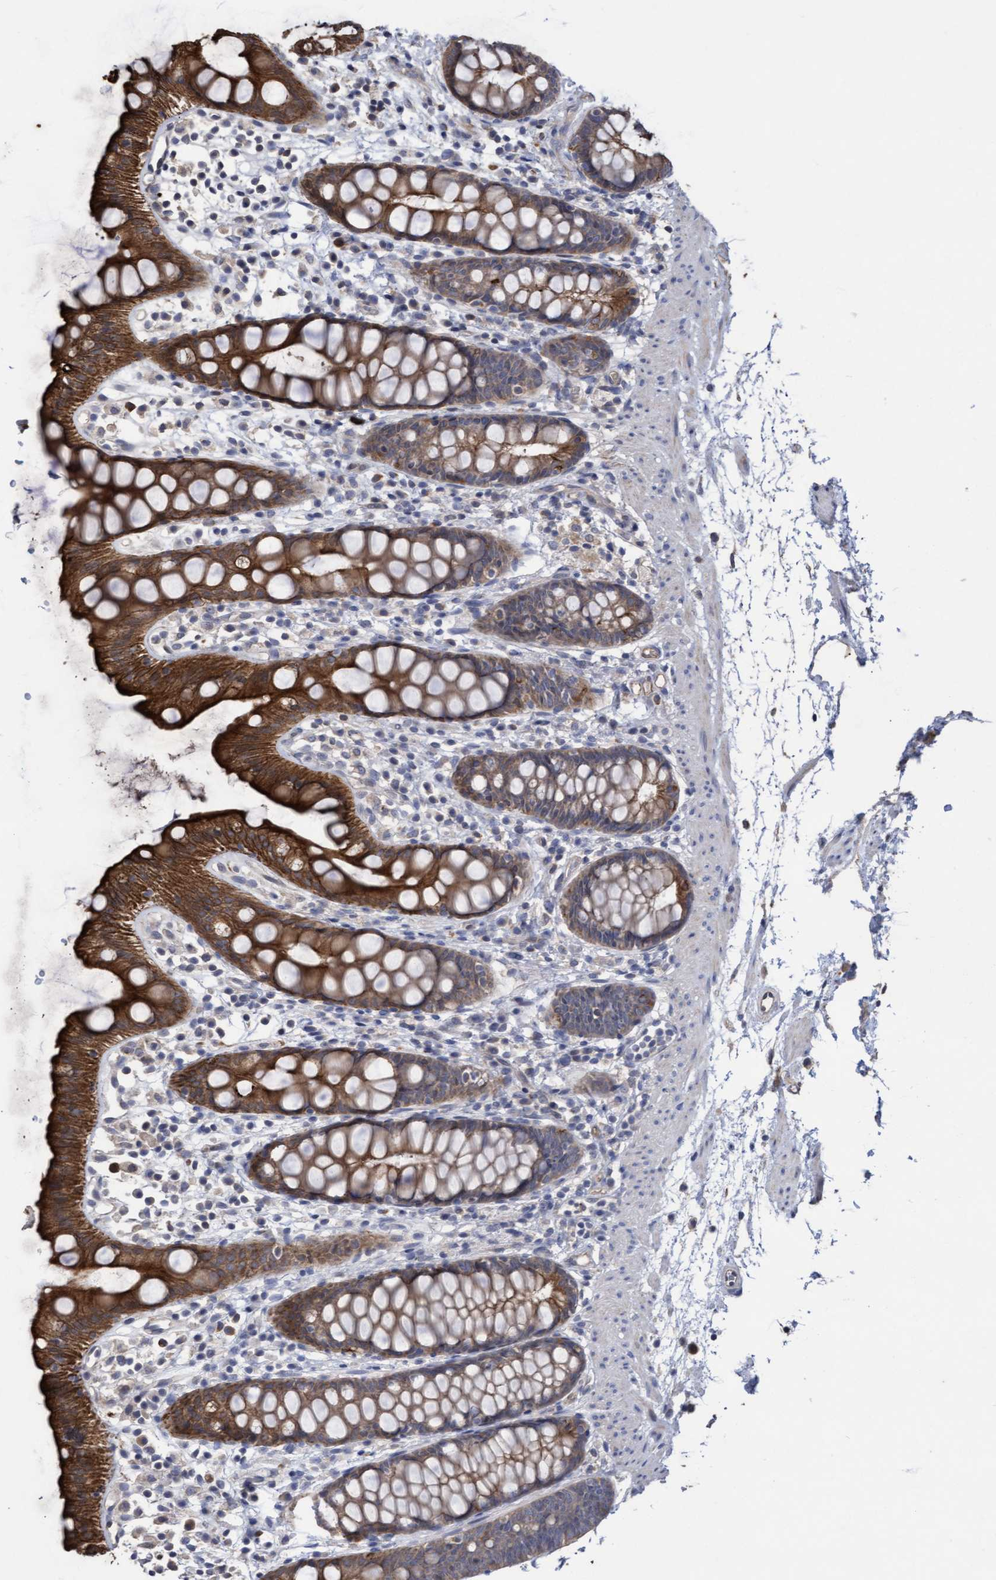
{"staining": {"intensity": "strong", "quantity": ">75%", "location": "cytoplasmic/membranous"}, "tissue": "rectum", "cell_type": "Glandular cells", "image_type": "normal", "snomed": [{"axis": "morphology", "description": "Normal tissue, NOS"}, {"axis": "topography", "description": "Rectum"}], "caption": "Immunohistochemistry histopathology image of normal human rectum stained for a protein (brown), which shows high levels of strong cytoplasmic/membranous expression in about >75% of glandular cells.", "gene": "KRT24", "patient": {"sex": "female", "age": 65}}